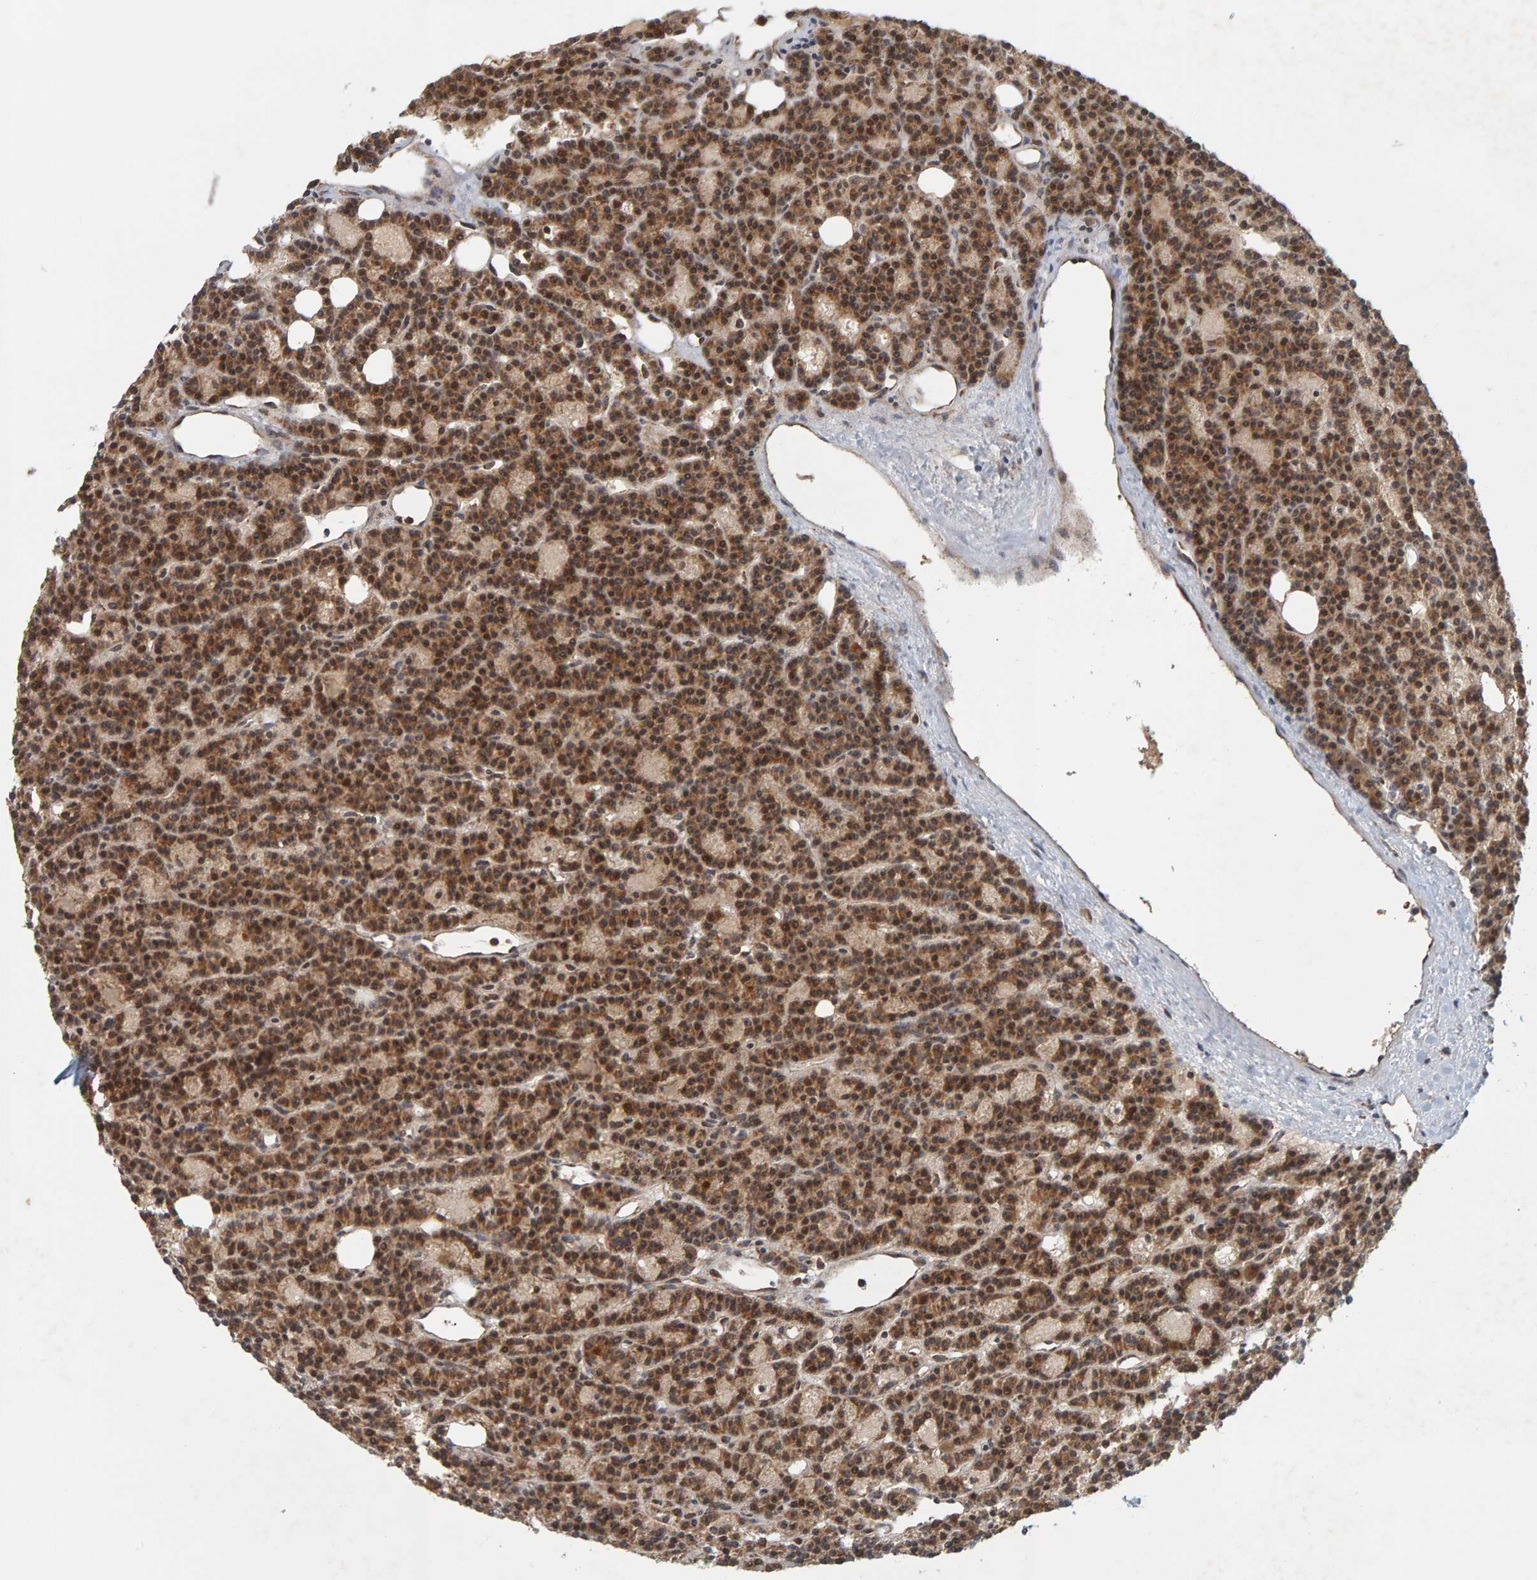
{"staining": {"intensity": "moderate", "quantity": ">75%", "location": "cytoplasmic/membranous"}, "tissue": "parathyroid gland", "cell_type": "Glandular cells", "image_type": "normal", "snomed": [{"axis": "morphology", "description": "Normal tissue, NOS"}, {"axis": "morphology", "description": "Adenoma, NOS"}, {"axis": "topography", "description": "Parathyroid gland"}], "caption": "Immunohistochemistry (IHC) of unremarkable human parathyroid gland demonstrates medium levels of moderate cytoplasmic/membranous expression in about >75% of glandular cells.", "gene": "BAIAP2", "patient": {"sex": "female", "age": 57}}